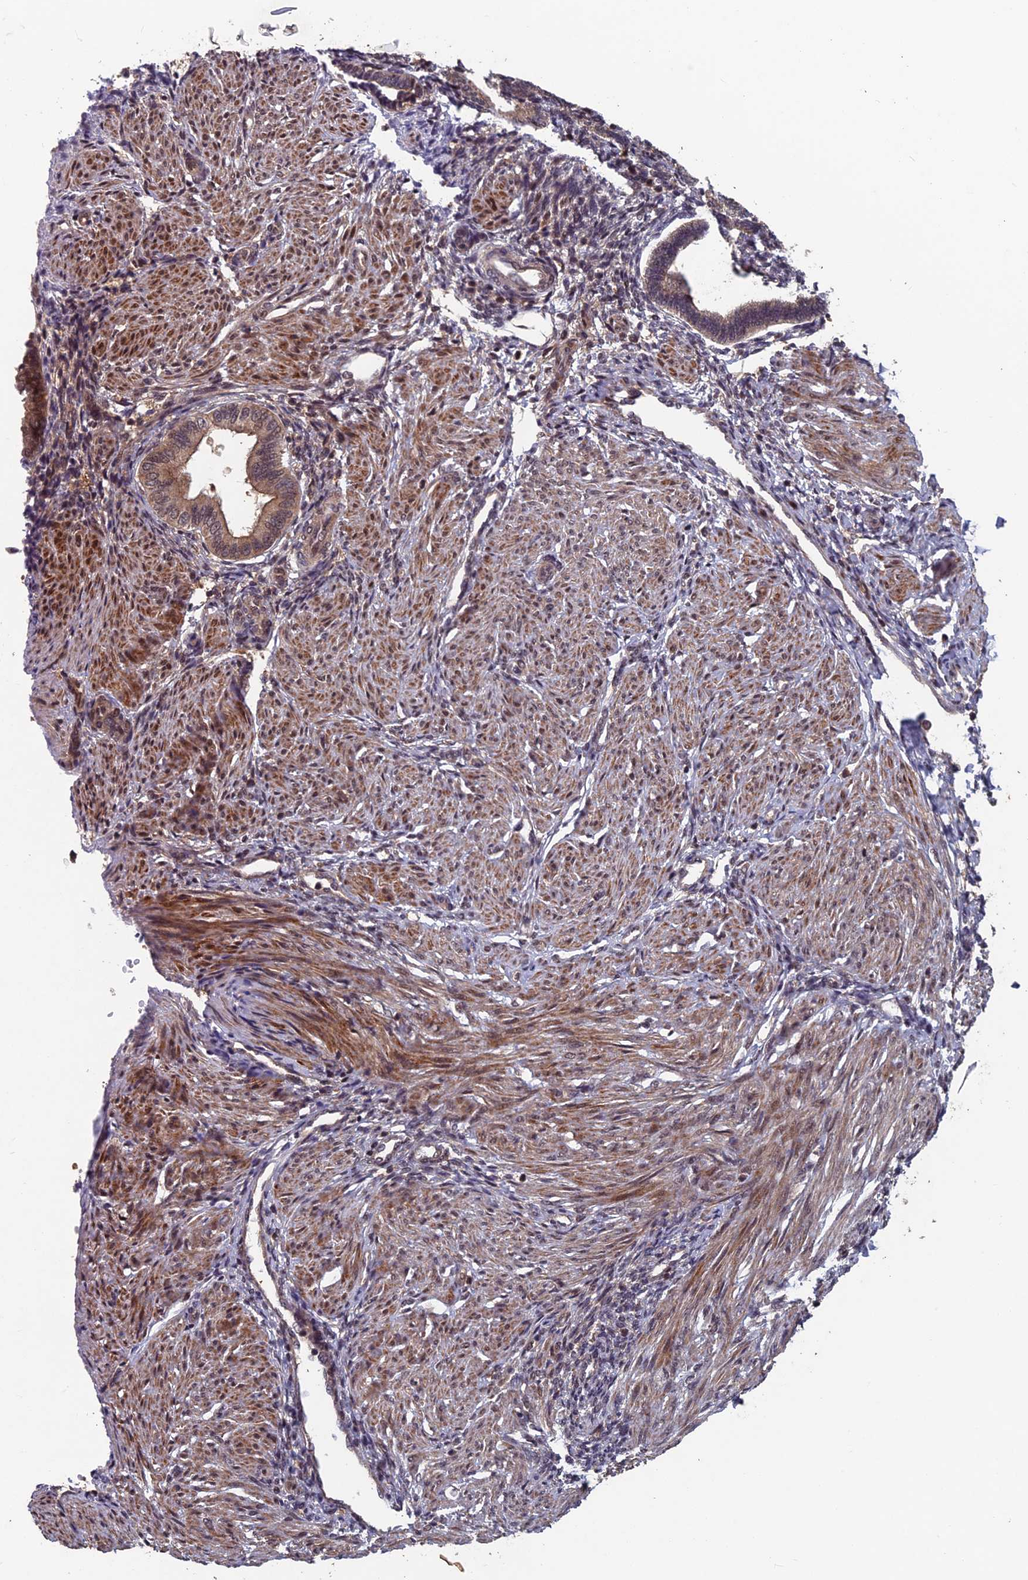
{"staining": {"intensity": "moderate", "quantity": ">75%", "location": "cytoplasmic/membranous,nuclear"}, "tissue": "endometrium", "cell_type": "Cells in endometrial stroma", "image_type": "normal", "snomed": [{"axis": "morphology", "description": "Normal tissue, NOS"}, {"axis": "topography", "description": "Endometrium"}], "caption": "Immunohistochemical staining of benign human endometrium reveals medium levels of moderate cytoplasmic/membranous,nuclear positivity in approximately >75% of cells in endometrial stroma.", "gene": "FAM53C", "patient": {"sex": "female", "age": 53}}